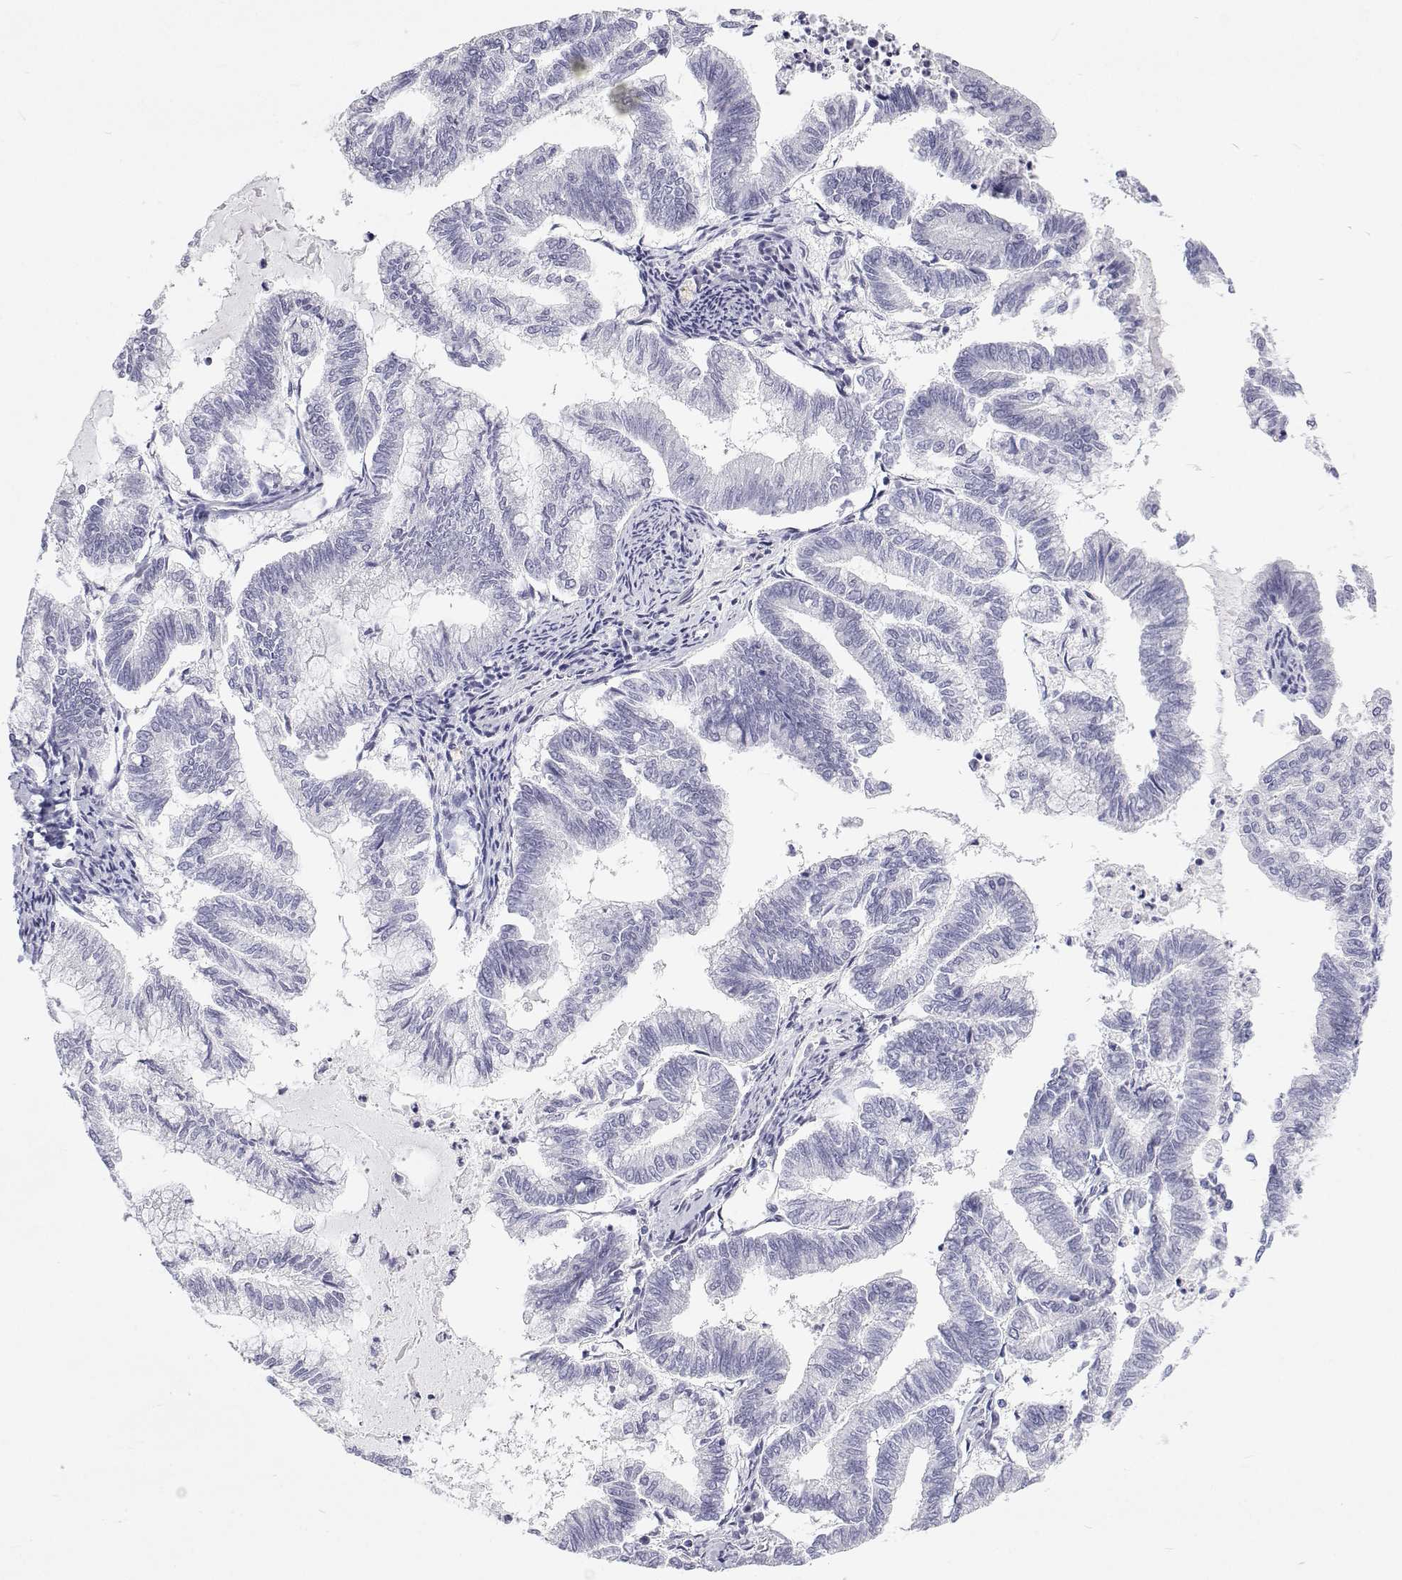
{"staining": {"intensity": "negative", "quantity": "none", "location": "none"}, "tissue": "endometrial cancer", "cell_type": "Tumor cells", "image_type": "cancer", "snomed": [{"axis": "morphology", "description": "Adenocarcinoma, NOS"}, {"axis": "topography", "description": "Endometrium"}], "caption": "Immunohistochemistry micrograph of neoplastic tissue: adenocarcinoma (endometrial) stained with DAB (3,3'-diaminobenzidine) reveals no significant protein positivity in tumor cells.", "gene": "TTN", "patient": {"sex": "female", "age": 79}}